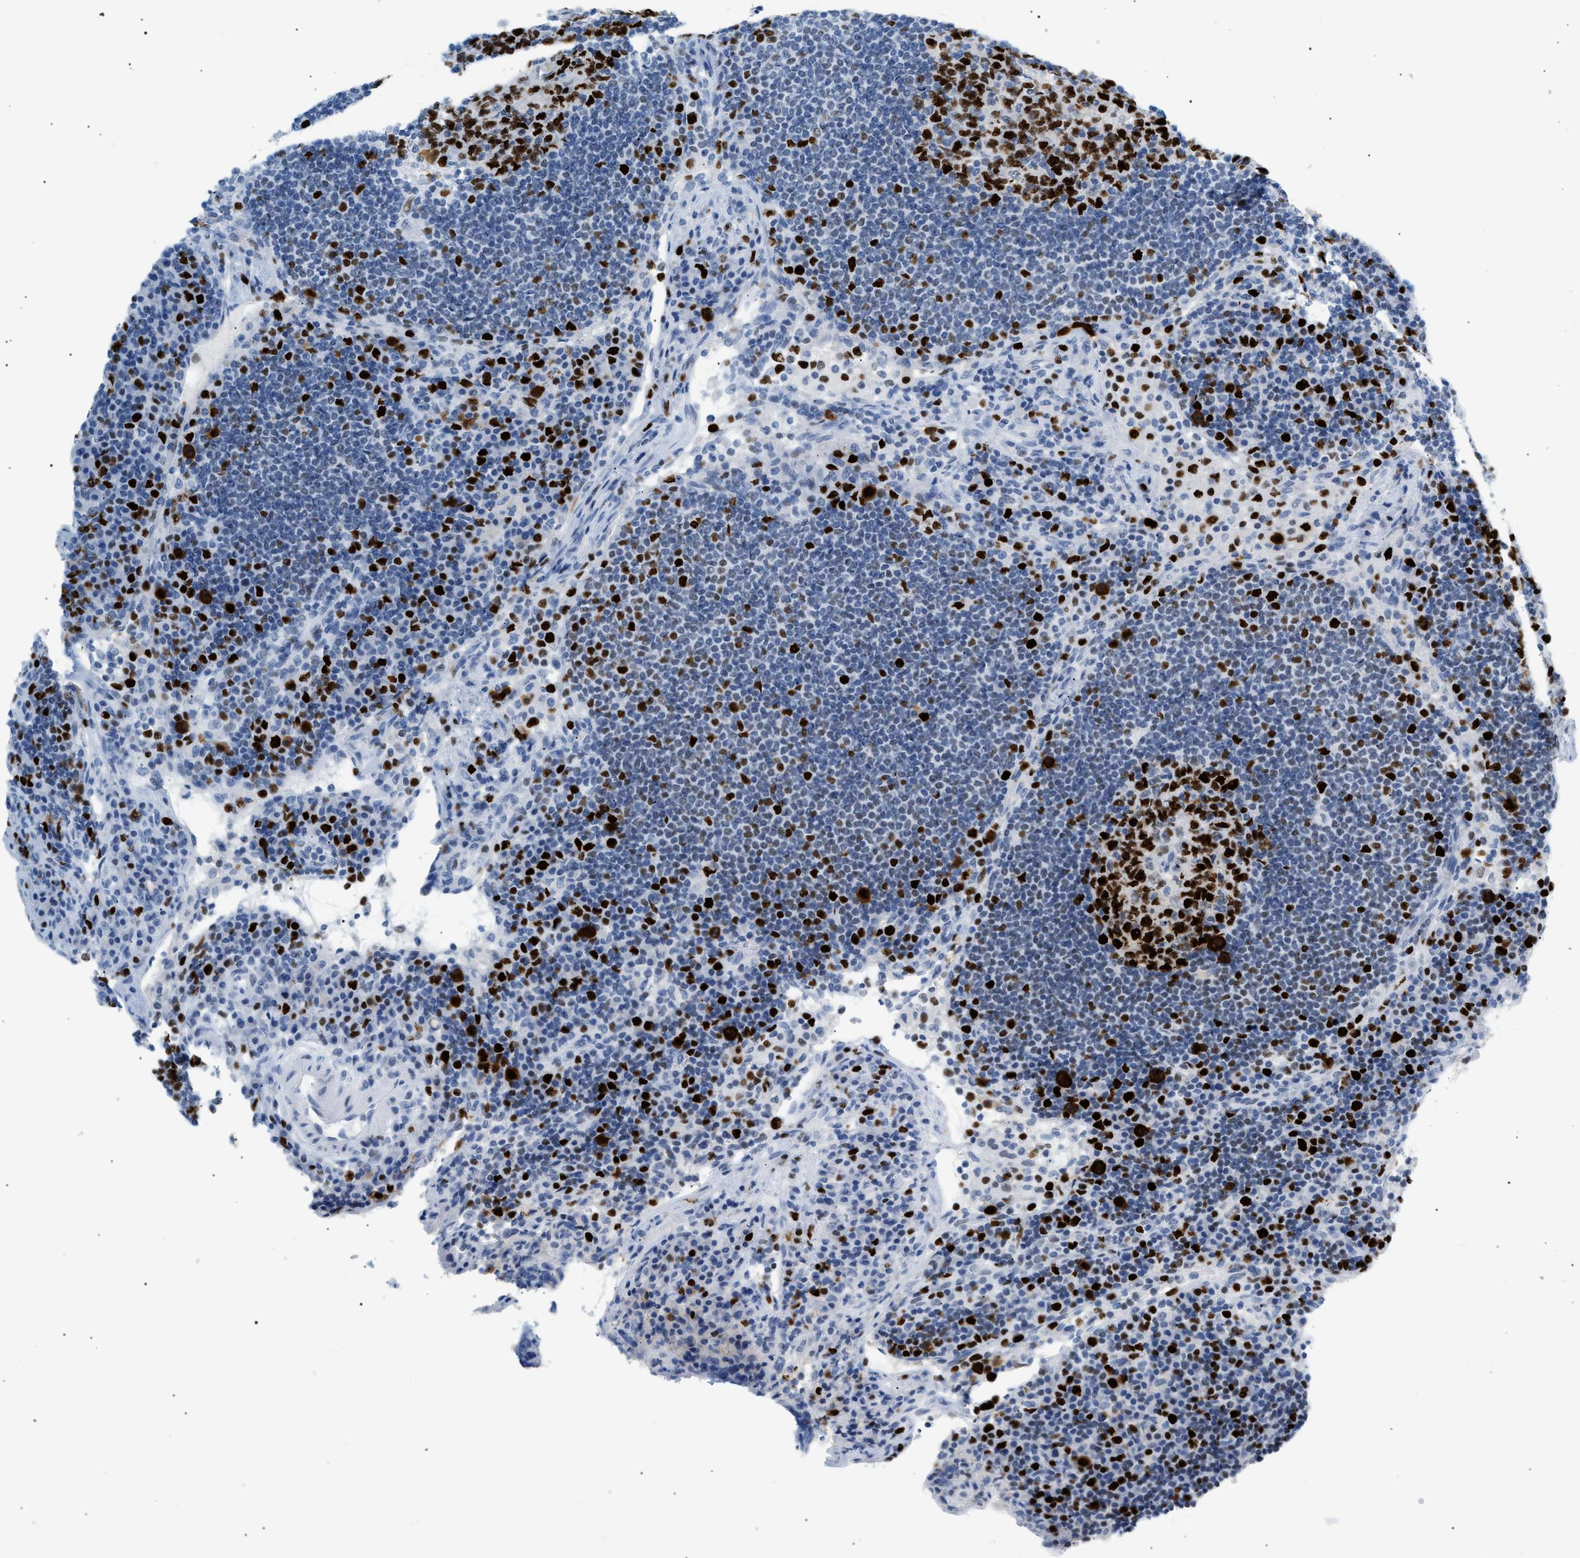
{"staining": {"intensity": "strong", "quantity": ">75%", "location": "nuclear"}, "tissue": "lymph node", "cell_type": "Germinal center cells", "image_type": "normal", "snomed": [{"axis": "morphology", "description": "Normal tissue, NOS"}, {"axis": "topography", "description": "Lymph node"}], "caption": "Normal lymph node shows strong nuclear positivity in approximately >75% of germinal center cells, visualized by immunohistochemistry.", "gene": "MCM7", "patient": {"sex": "female", "age": 53}}